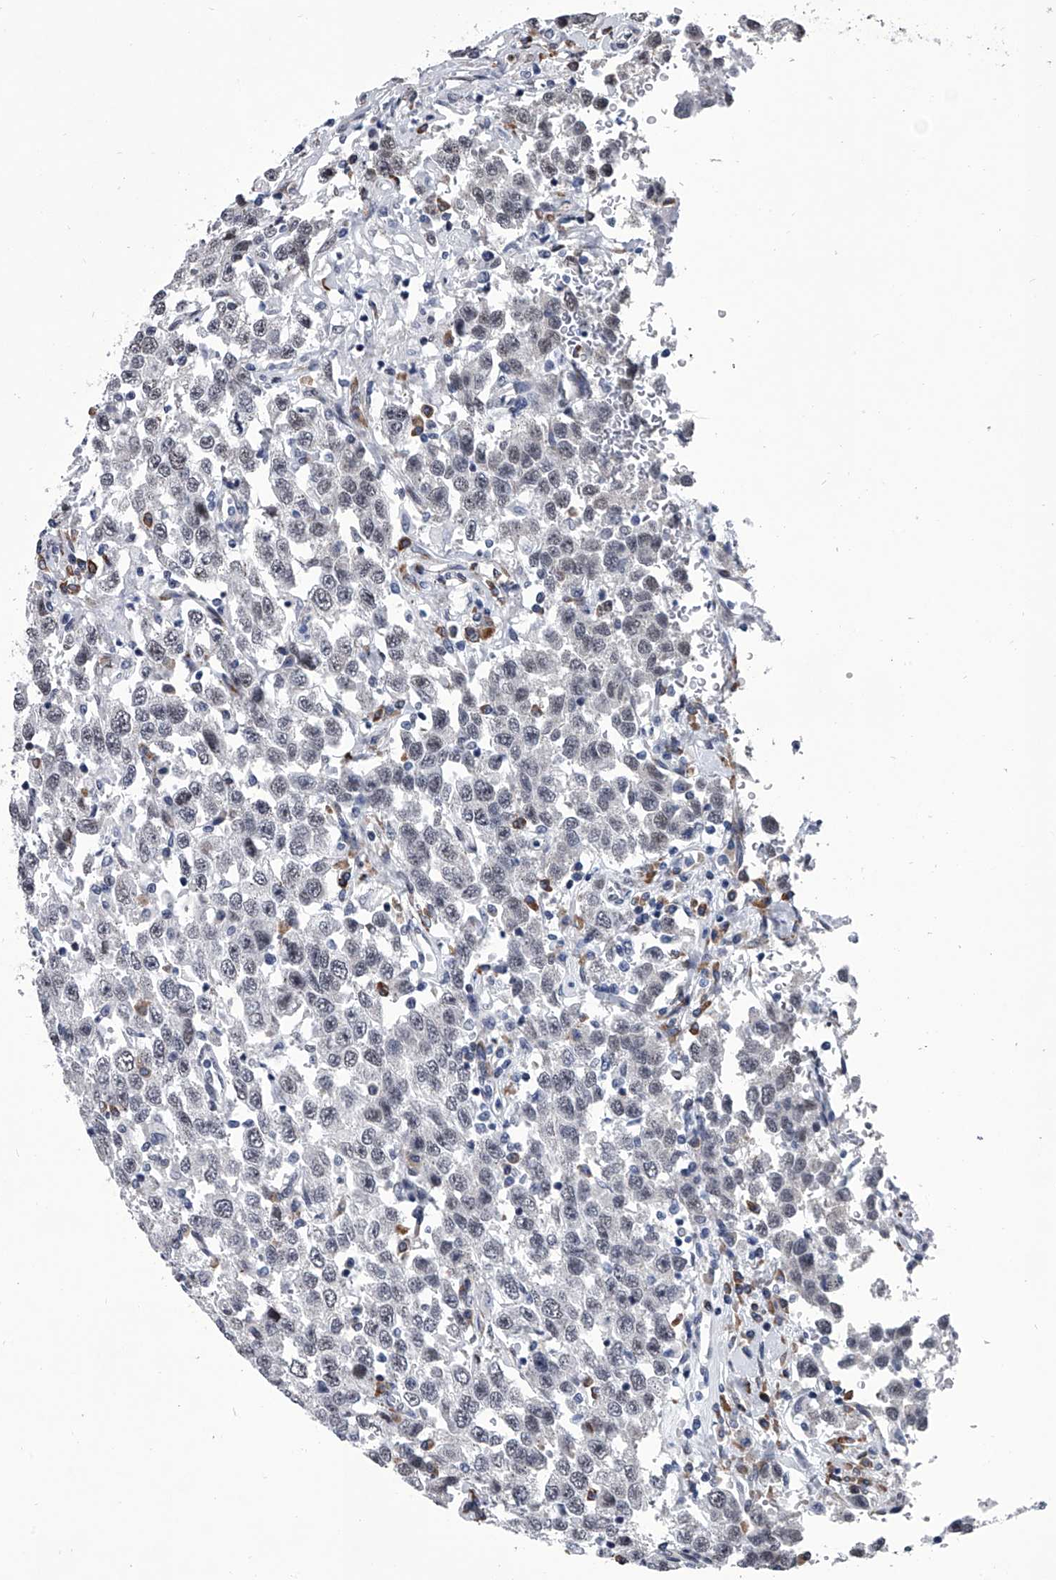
{"staining": {"intensity": "negative", "quantity": "none", "location": "none"}, "tissue": "testis cancer", "cell_type": "Tumor cells", "image_type": "cancer", "snomed": [{"axis": "morphology", "description": "Seminoma, NOS"}, {"axis": "topography", "description": "Testis"}], "caption": "Immunohistochemistry image of human testis seminoma stained for a protein (brown), which shows no expression in tumor cells.", "gene": "PPP2R5D", "patient": {"sex": "male", "age": 41}}